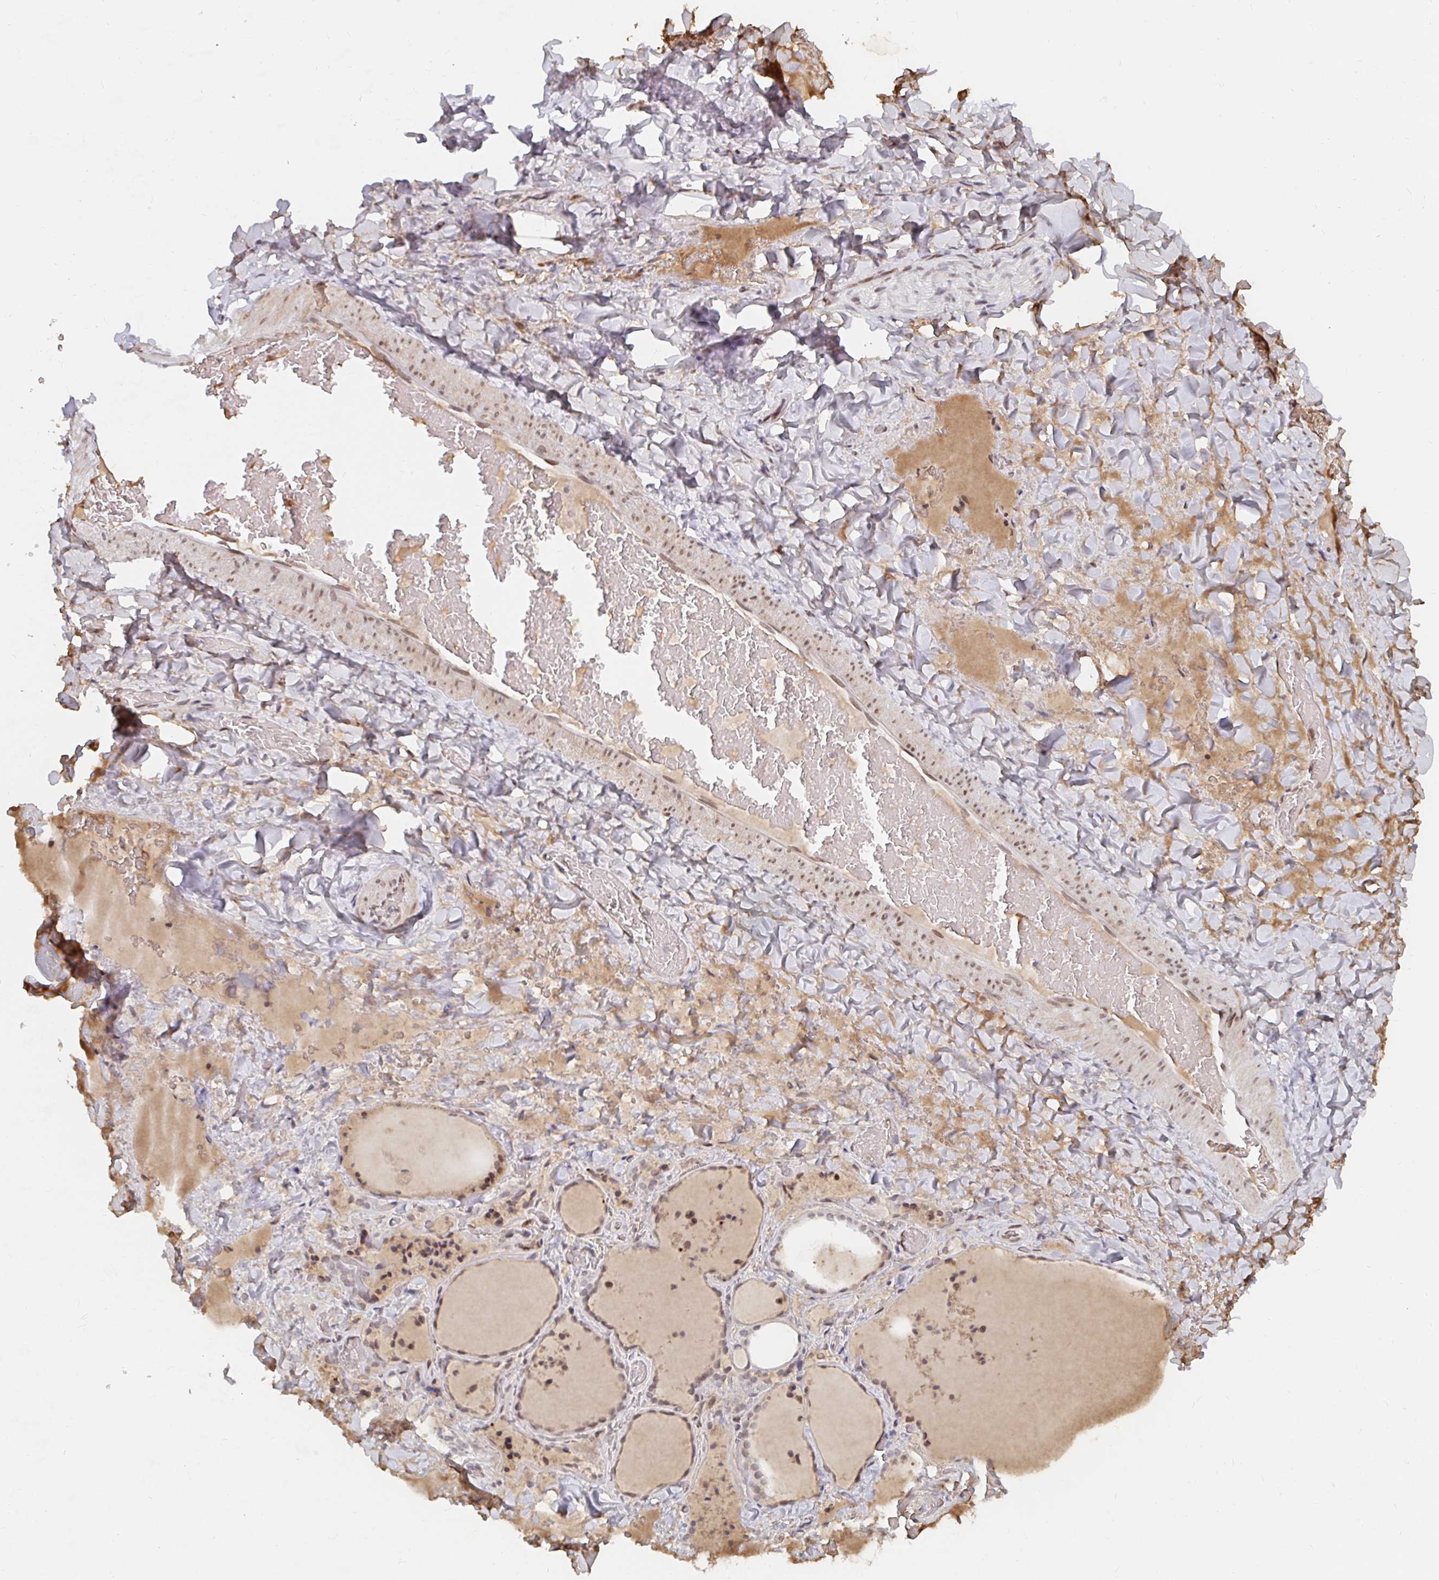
{"staining": {"intensity": "weak", "quantity": ">75%", "location": "cytoplasmic/membranous,nuclear"}, "tissue": "thyroid gland", "cell_type": "Glandular cells", "image_type": "normal", "snomed": [{"axis": "morphology", "description": "Normal tissue, NOS"}, {"axis": "topography", "description": "Thyroid gland"}], "caption": "Weak cytoplasmic/membranous,nuclear expression for a protein is appreciated in approximately >75% of glandular cells of normal thyroid gland using immunohistochemistry (IHC).", "gene": "CHD2", "patient": {"sex": "female", "age": 36}}